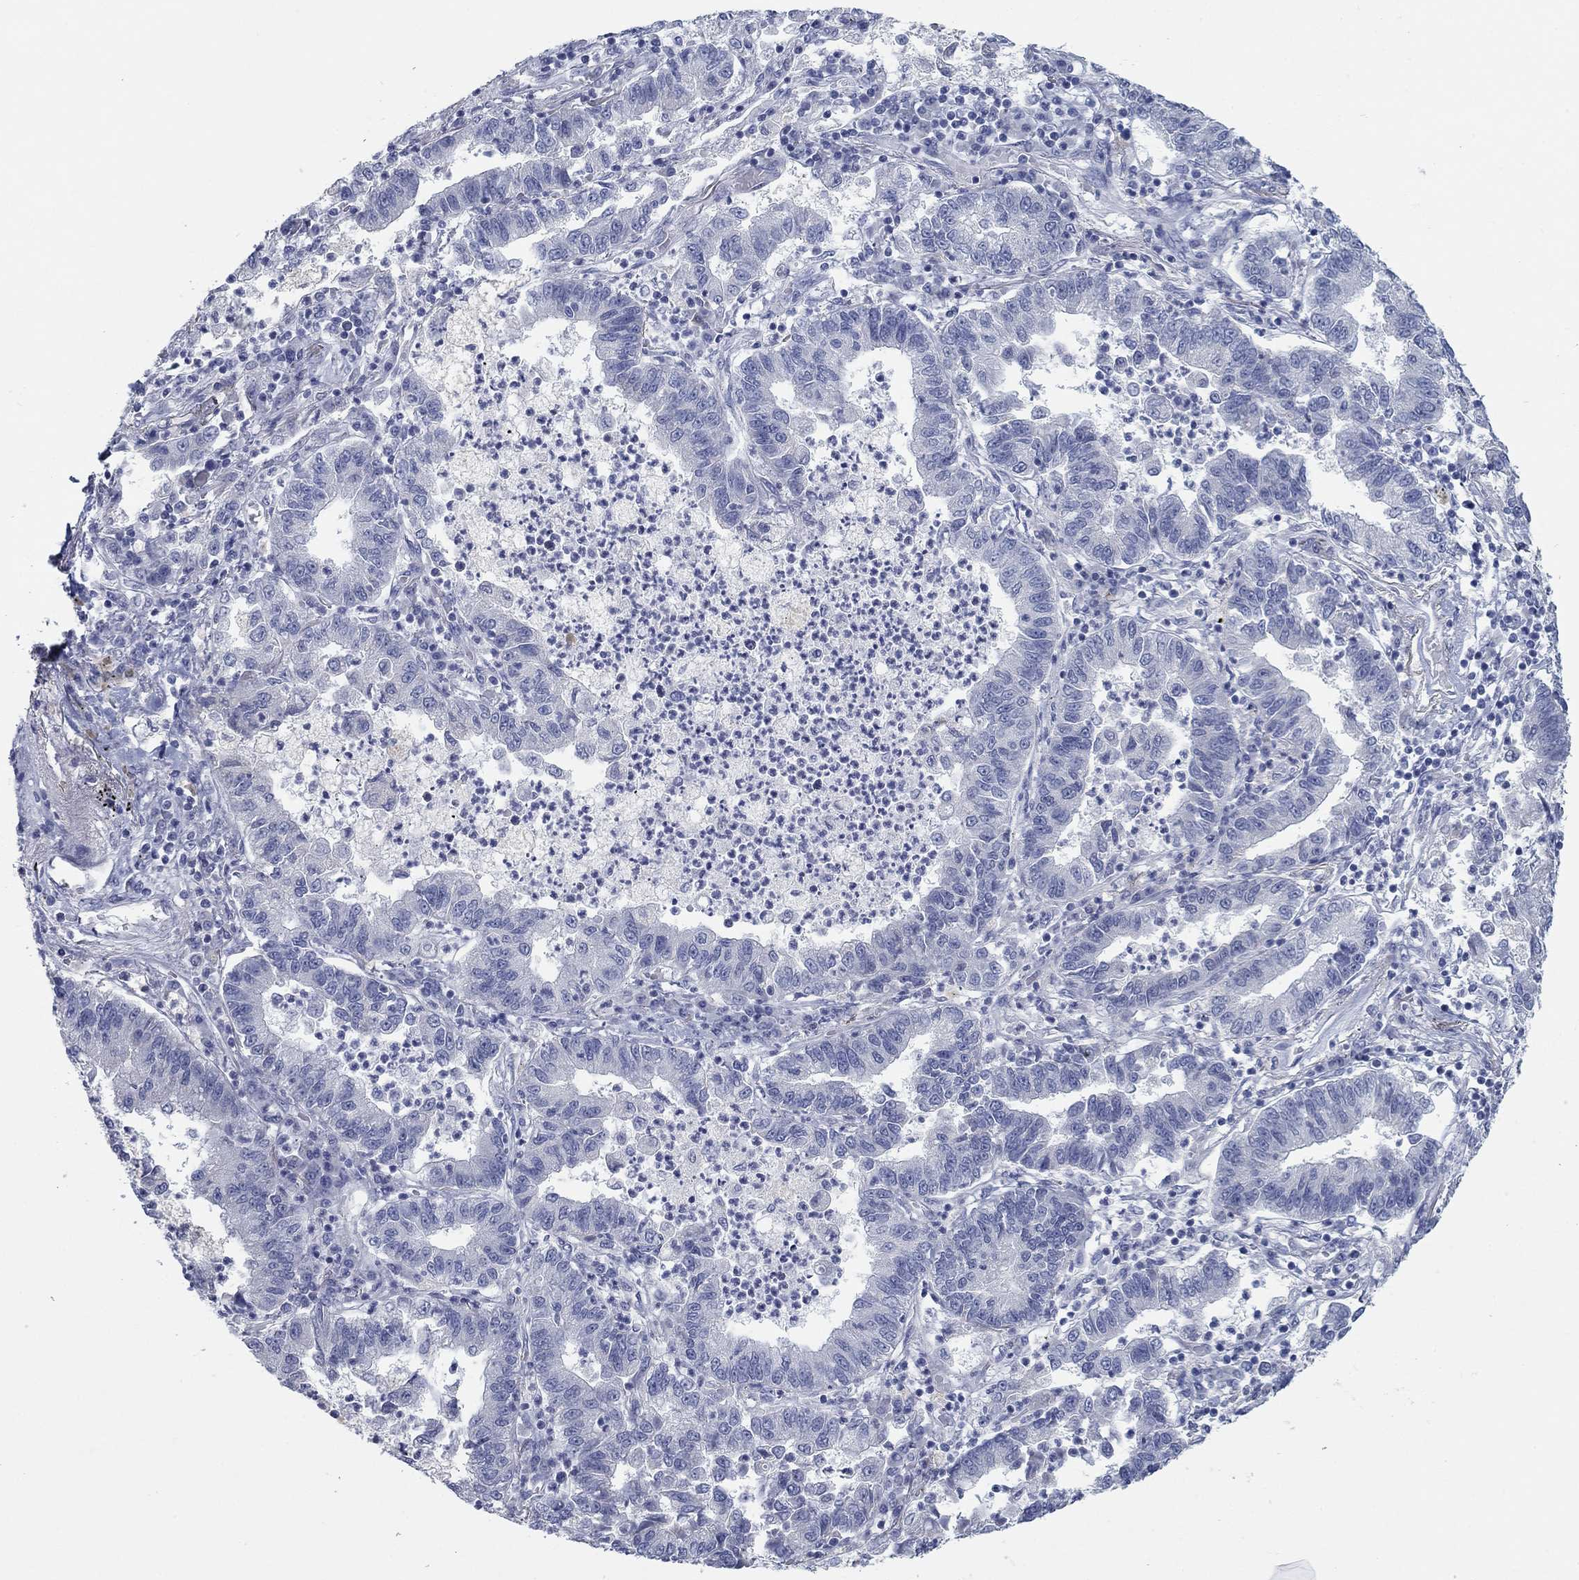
{"staining": {"intensity": "negative", "quantity": "none", "location": "none"}, "tissue": "lung cancer", "cell_type": "Tumor cells", "image_type": "cancer", "snomed": [{"axis": "morphology", "description": "Adenocarcinoma, NOS"}, {"axis": "topography", "description": "Lung"}], "caption": "Lung cancer stained for a protein using IHC demonstrates no staining tumor cells.", "gene": "APOC3", "patient": {"sex": "female", "age": 57}}